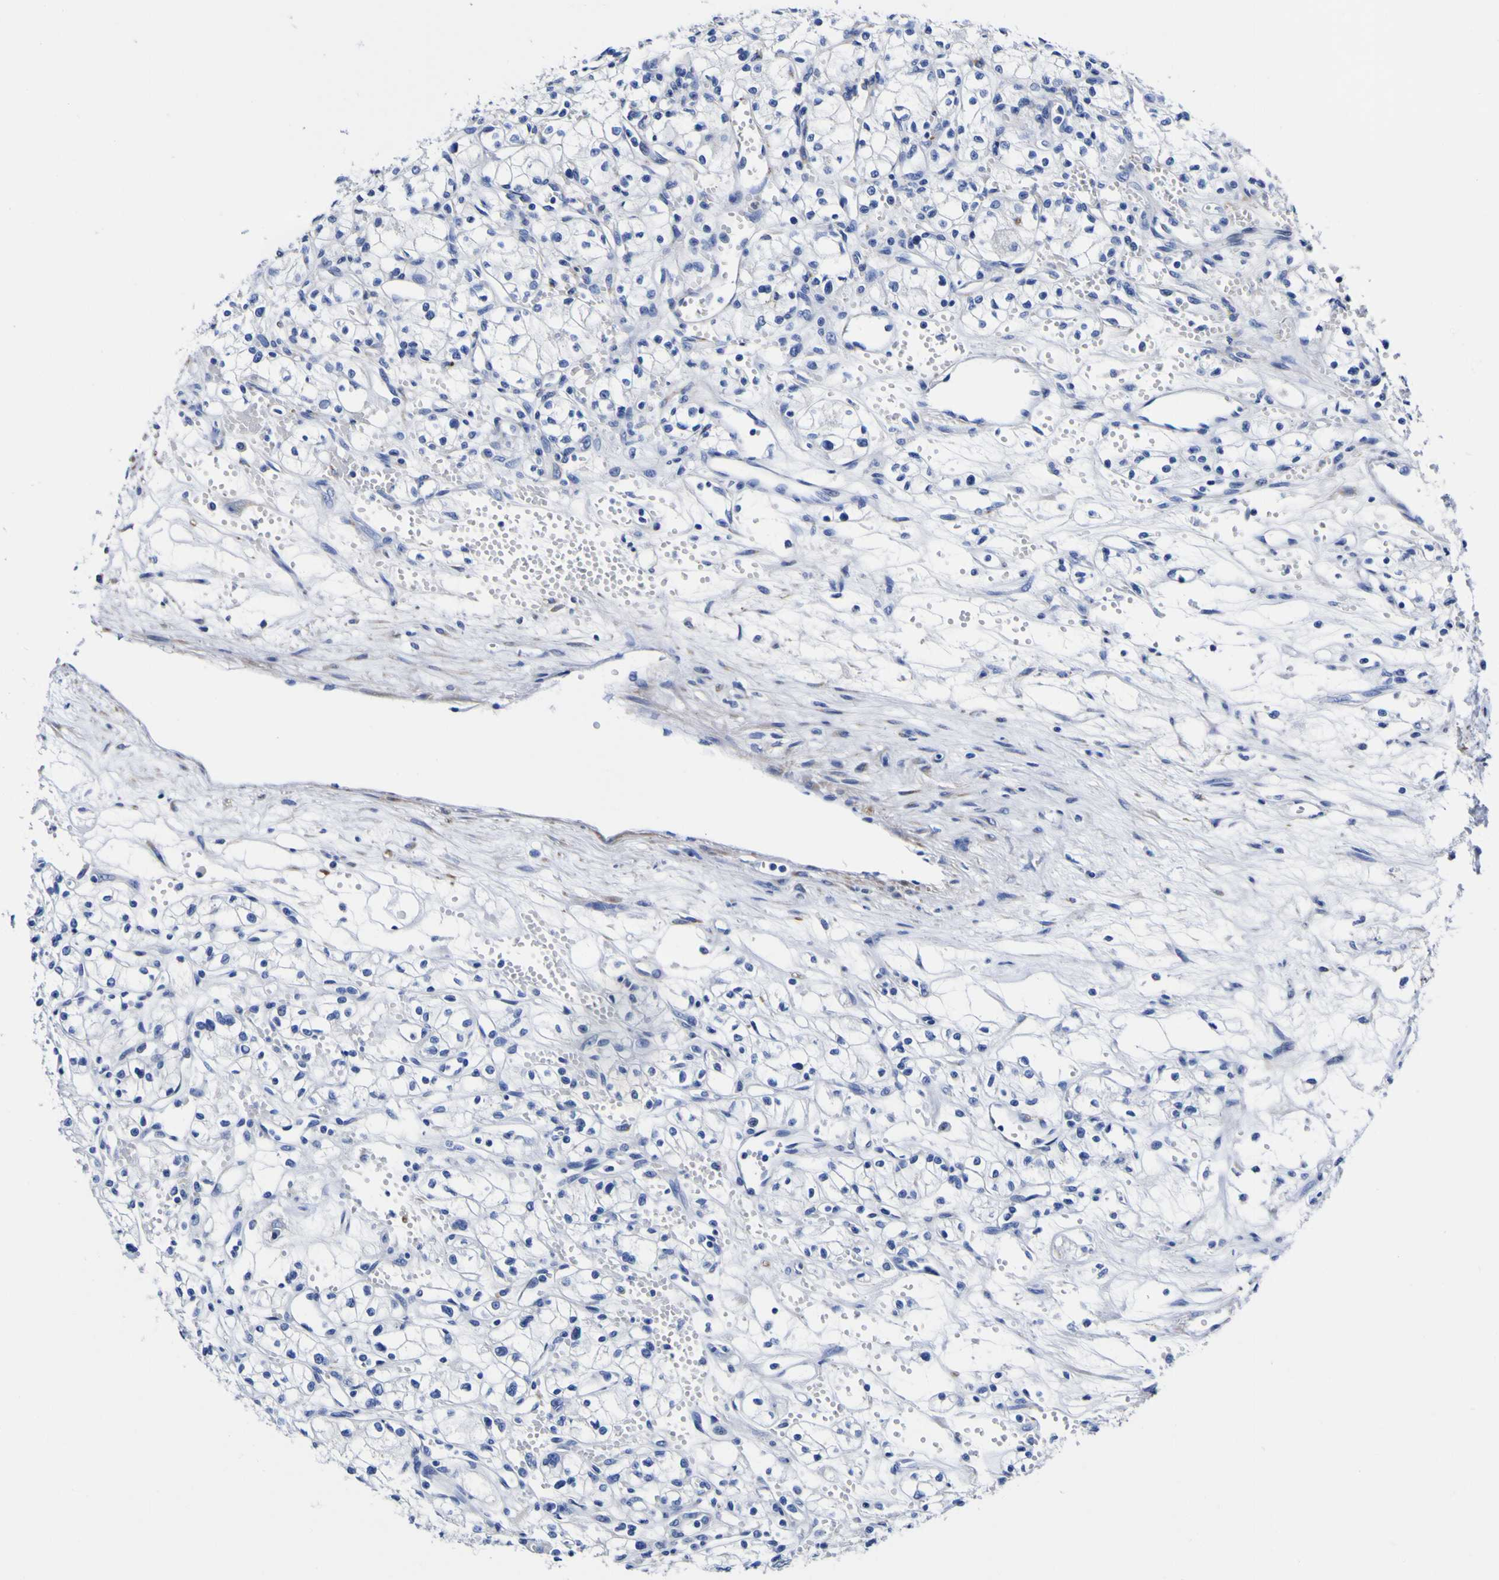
{"staining": {"intensity": "negative", "quantity": "none", "location": "none"}, "tissue": "renal cancer", "cell_type": "Tumor cells", "image_type": "cancer", "snomed": [{"axis": "morphology", "description": "Normal tissue, NOS"}, {"axis": "morphology", "description": "Adenocarcinoma, NOS"}, {"axis": "topography", "description": "Kidney"}], "caption": "This histopathology image is of adenocarcinoma (renal) stained with immunohistochemistry (IHC) to label a protein in brown with the nuclei are counter-stained blue. There is no expression in tumor cells.", "gene": "HLA-DQA1", "patient": {"sex": "male", "age": 59}}